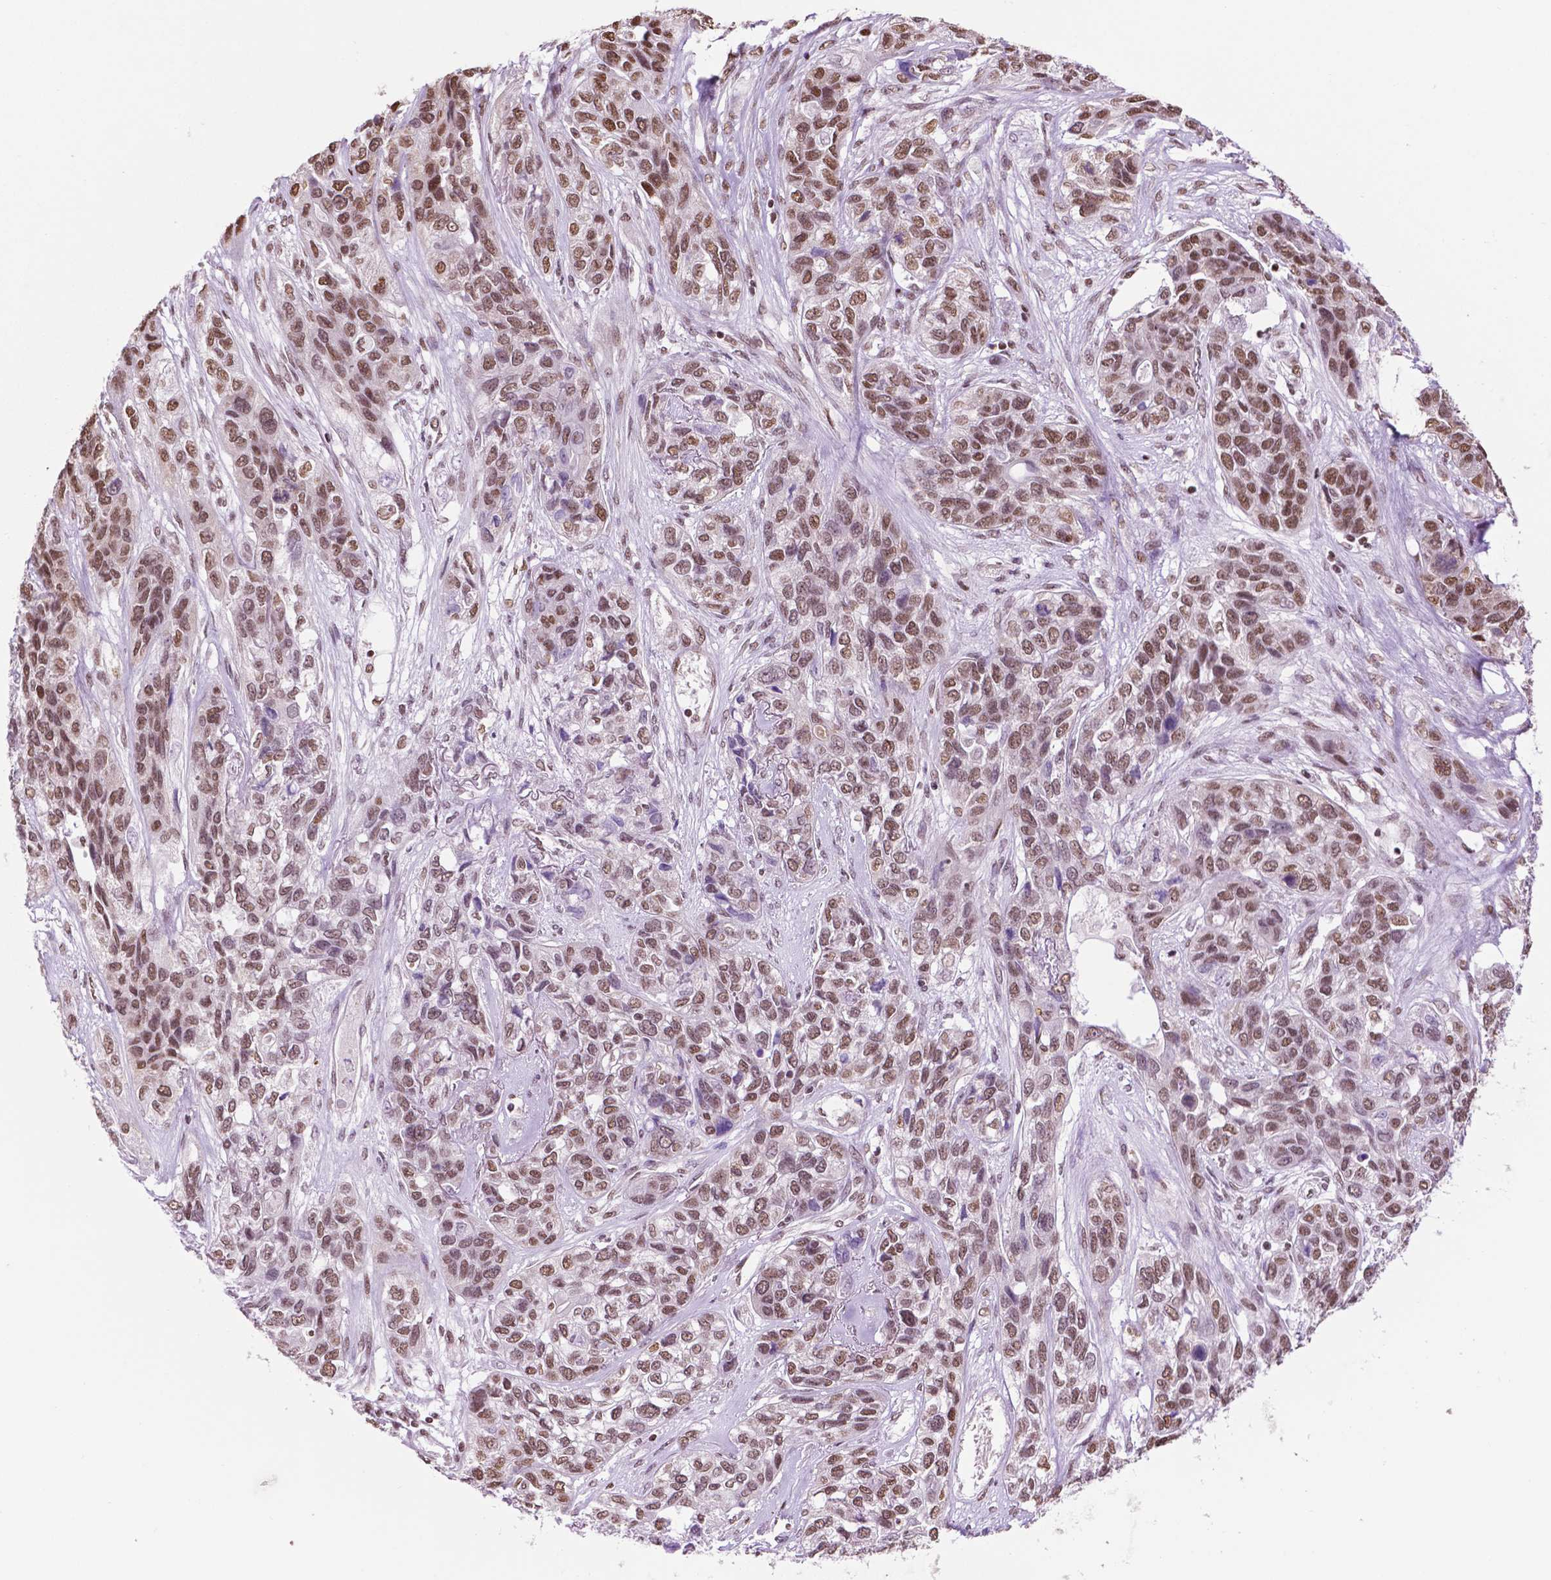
{"staining": {"intensity": "moderate", "quantity": ">75%", "location": "nuclear"}, "tissue": "lung cancer", "cell_type": "Tumor cells", "image_type": "cancer", "snomed": [{"axis": "morphology", "description": "Squamous cell carcinoma, NOS"}, {"axis": "topography", "description": "Lung"}], "caption": "Brown immunohistochemical staining in lung squamous cell carcinoma demonstrates moderate nuclear positivity in about >75% of tumor cells. Immunohistochemistry stains the protein in brown and the nuclei are stained blue.", "gene": "COL23A1", "patient": {"sex": "female", "age": 70}}